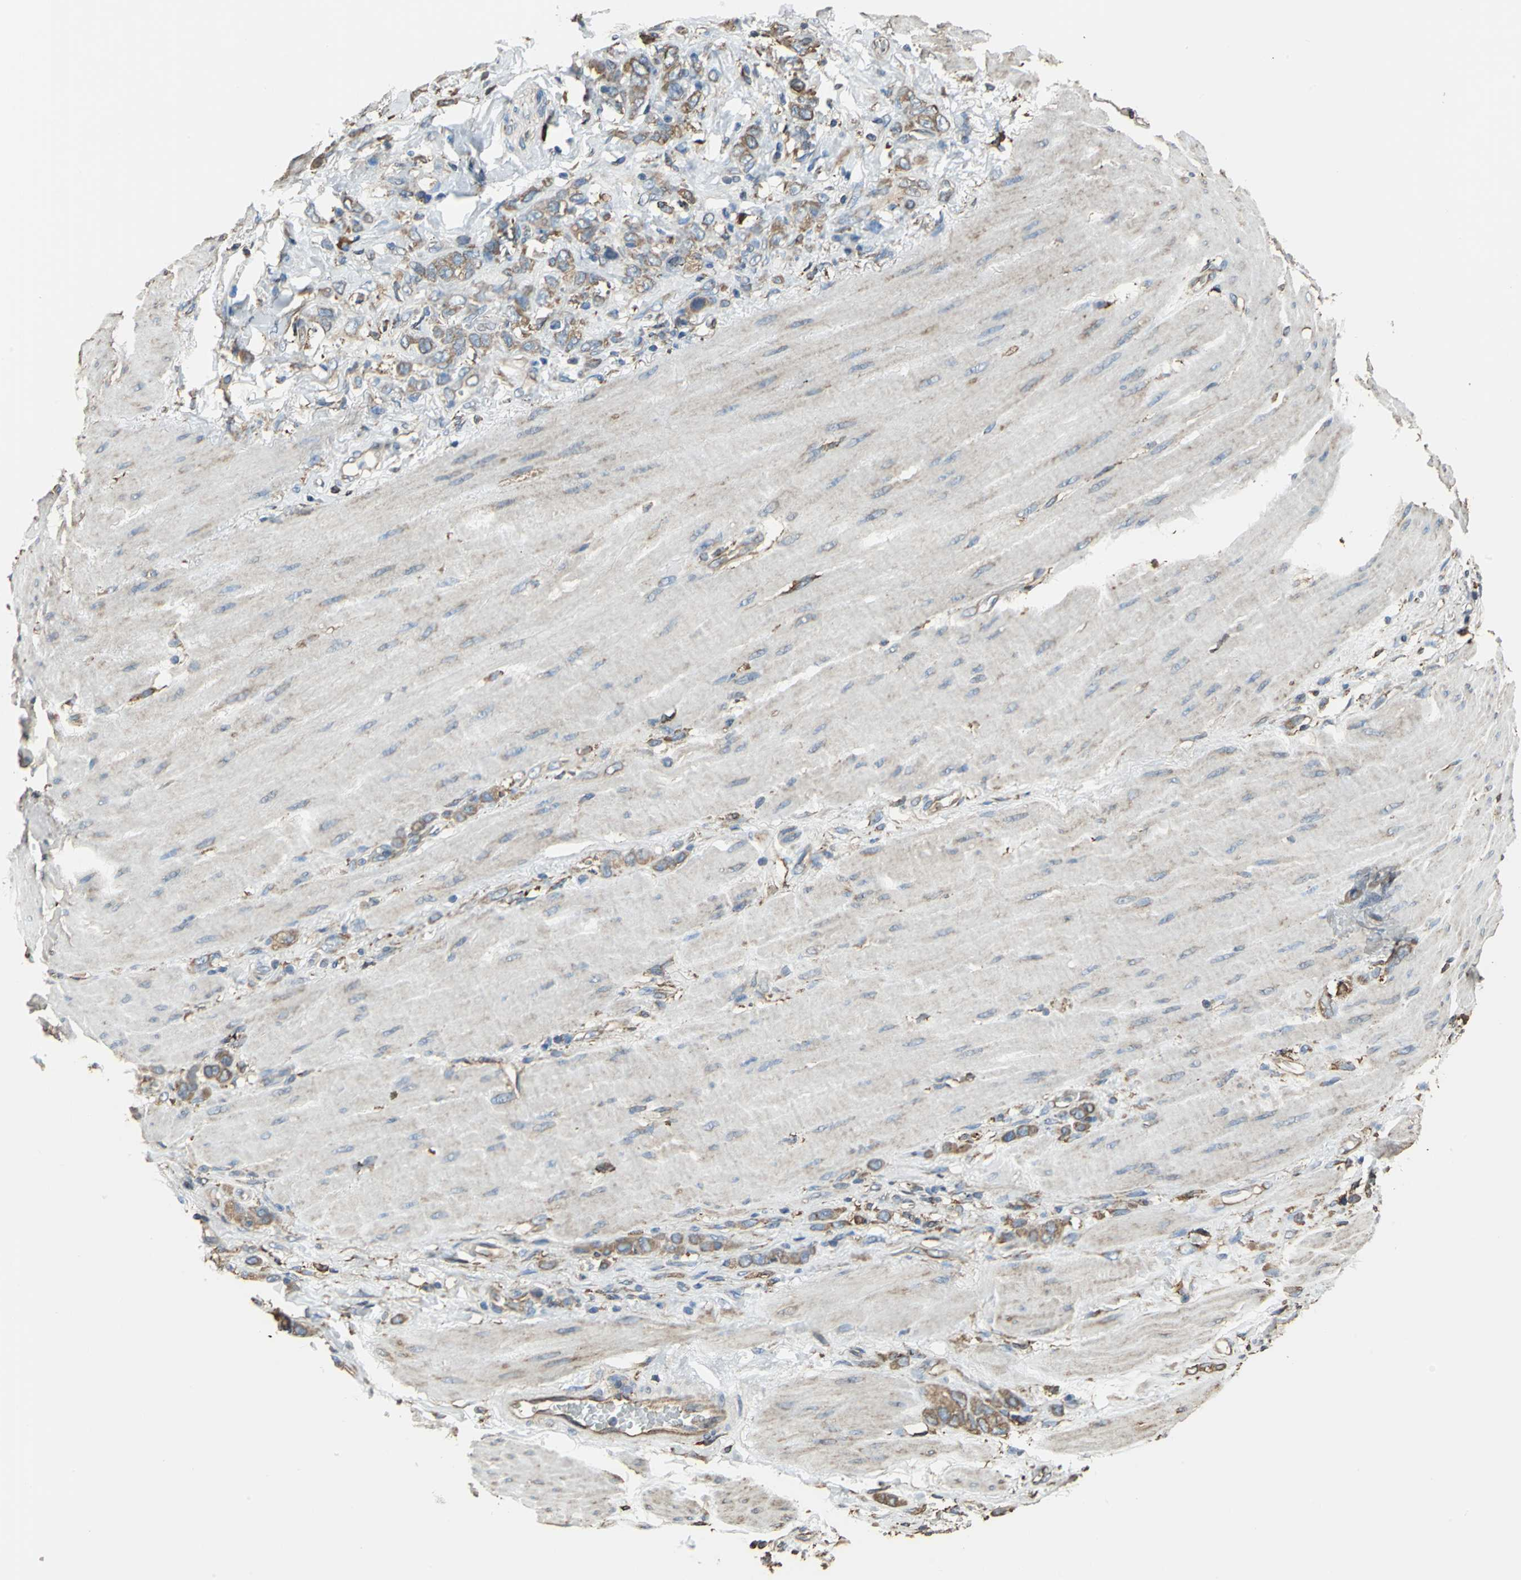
{"staining": {"intensity": "moderate", "quantity": ">75%", "location": "cytoplasmic/membranous"}, "tissue": "stomach cancer", "cell_type": "Tumor cells", "image_type": "cancer", "snomed": [{"axis": "morphology", "description": "Normal tissue, NOS"}, {"axis": "morphology", "description": "Adenocarcinoma, NOS"}, {"axis": "topography", "description": "Stomach"}], "caption": "Protein staining of adenocarcinoma (stomach) tissue displays moderate cytoplasmic/membranous staining in approximately >75% of tumor cells. (DAB (3,3'-diaminobenzidine) = brown stain, brightfield microscopy at high magnification).", "gene": "GPANK1", "patient": {"sex": "male", "age": 82}}